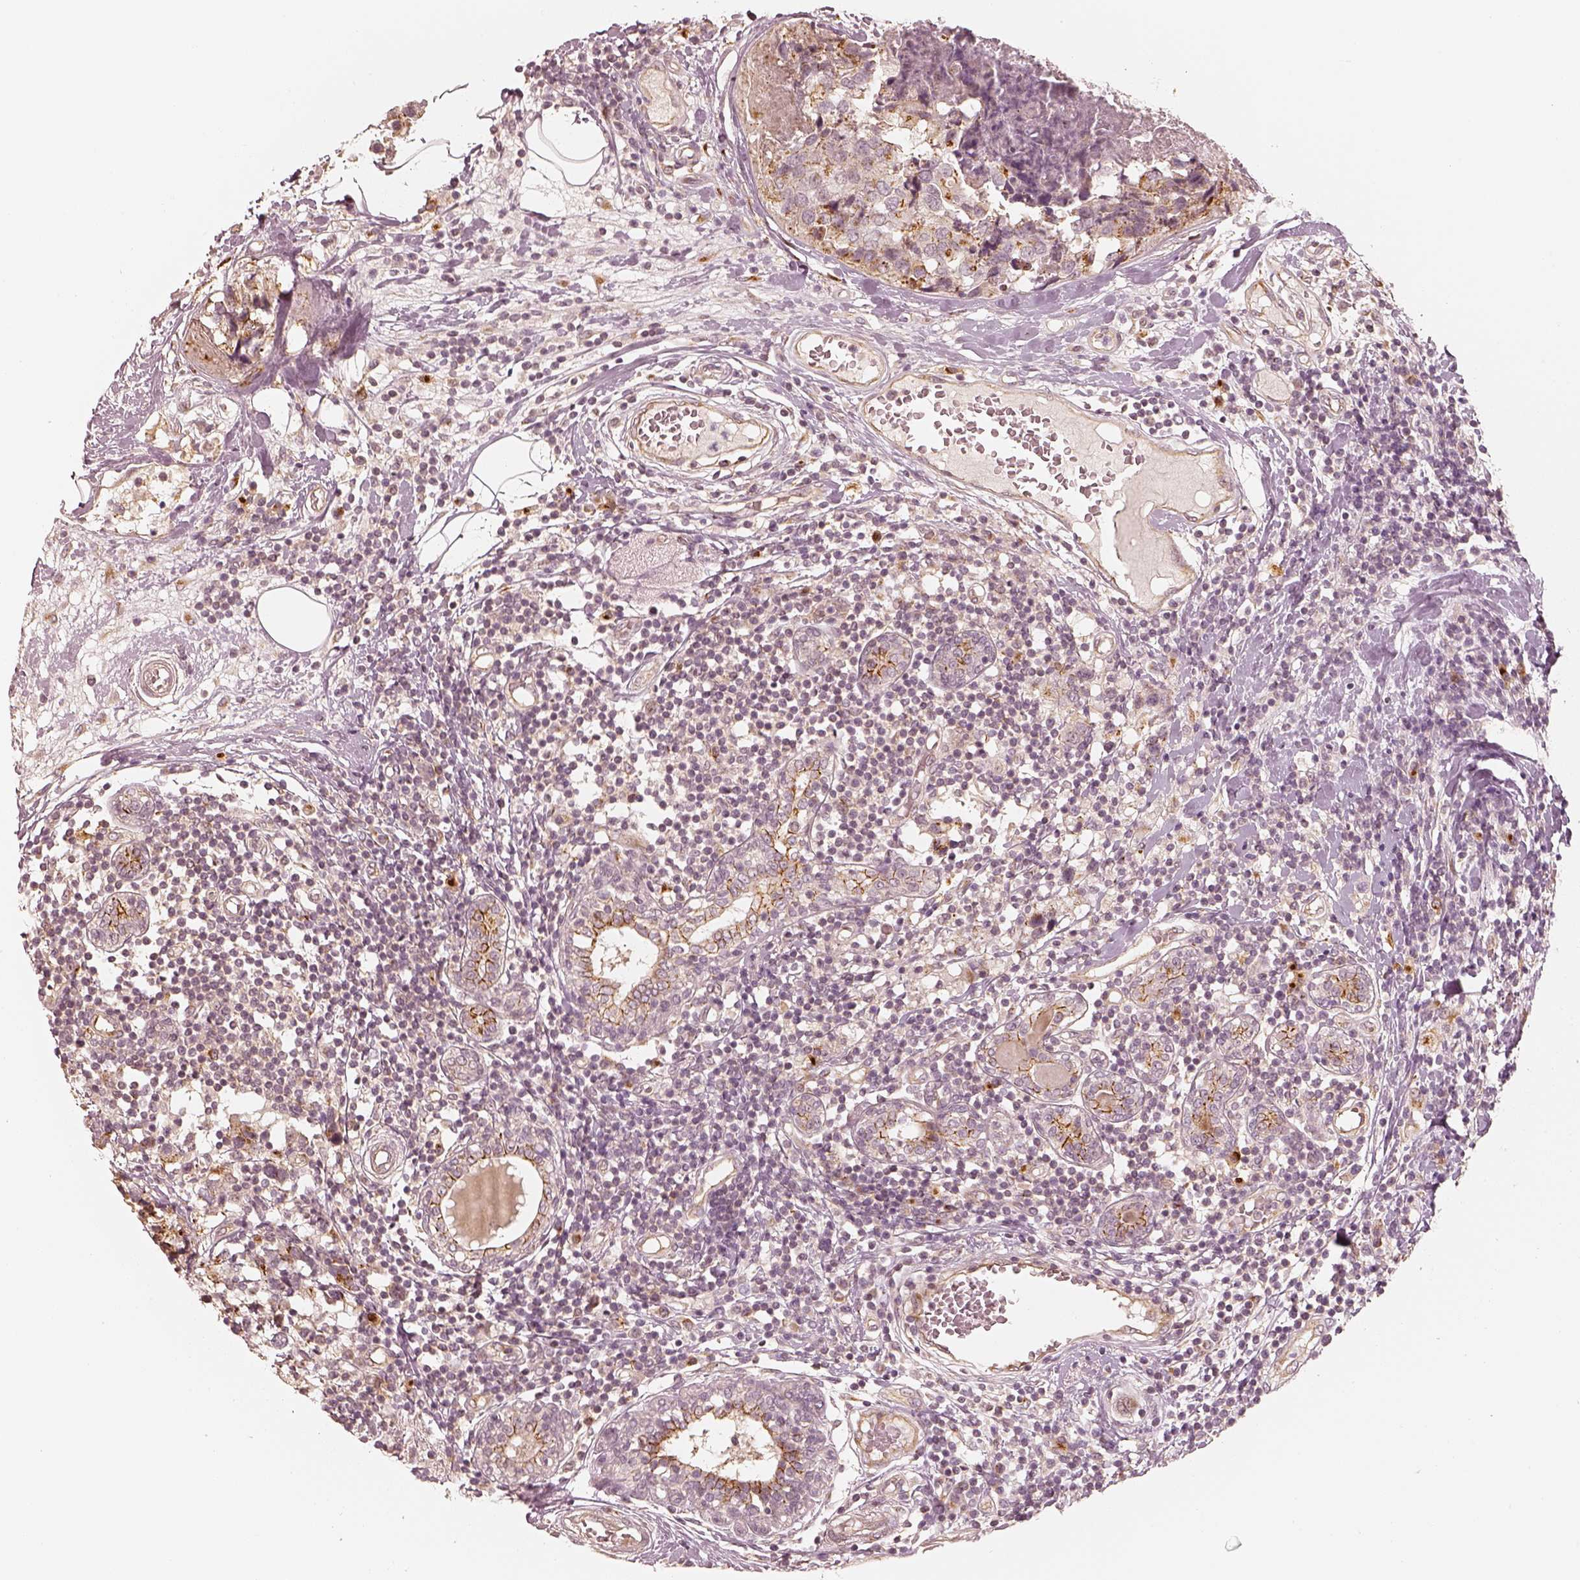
{"staining": {"intensity": "moderate", "quantity": "25%-75%", "location": "cytoplasmic/membranous"}, "tissue": "breast cancer", "cell_type": "Tumor cells", "image_type": "cancer", "snomed": [{"axis": "morphology", "description": "Lobular carcinoma"}, {"axis": "topography", "description": "Breast"}], "caption": "A brown stain highlights moderate cytoplasmic/membranous positivity of a protein in breast cancer tumor cells.", "gene": "GORASP2", "patient": {"sex": "female", "age": 59}}